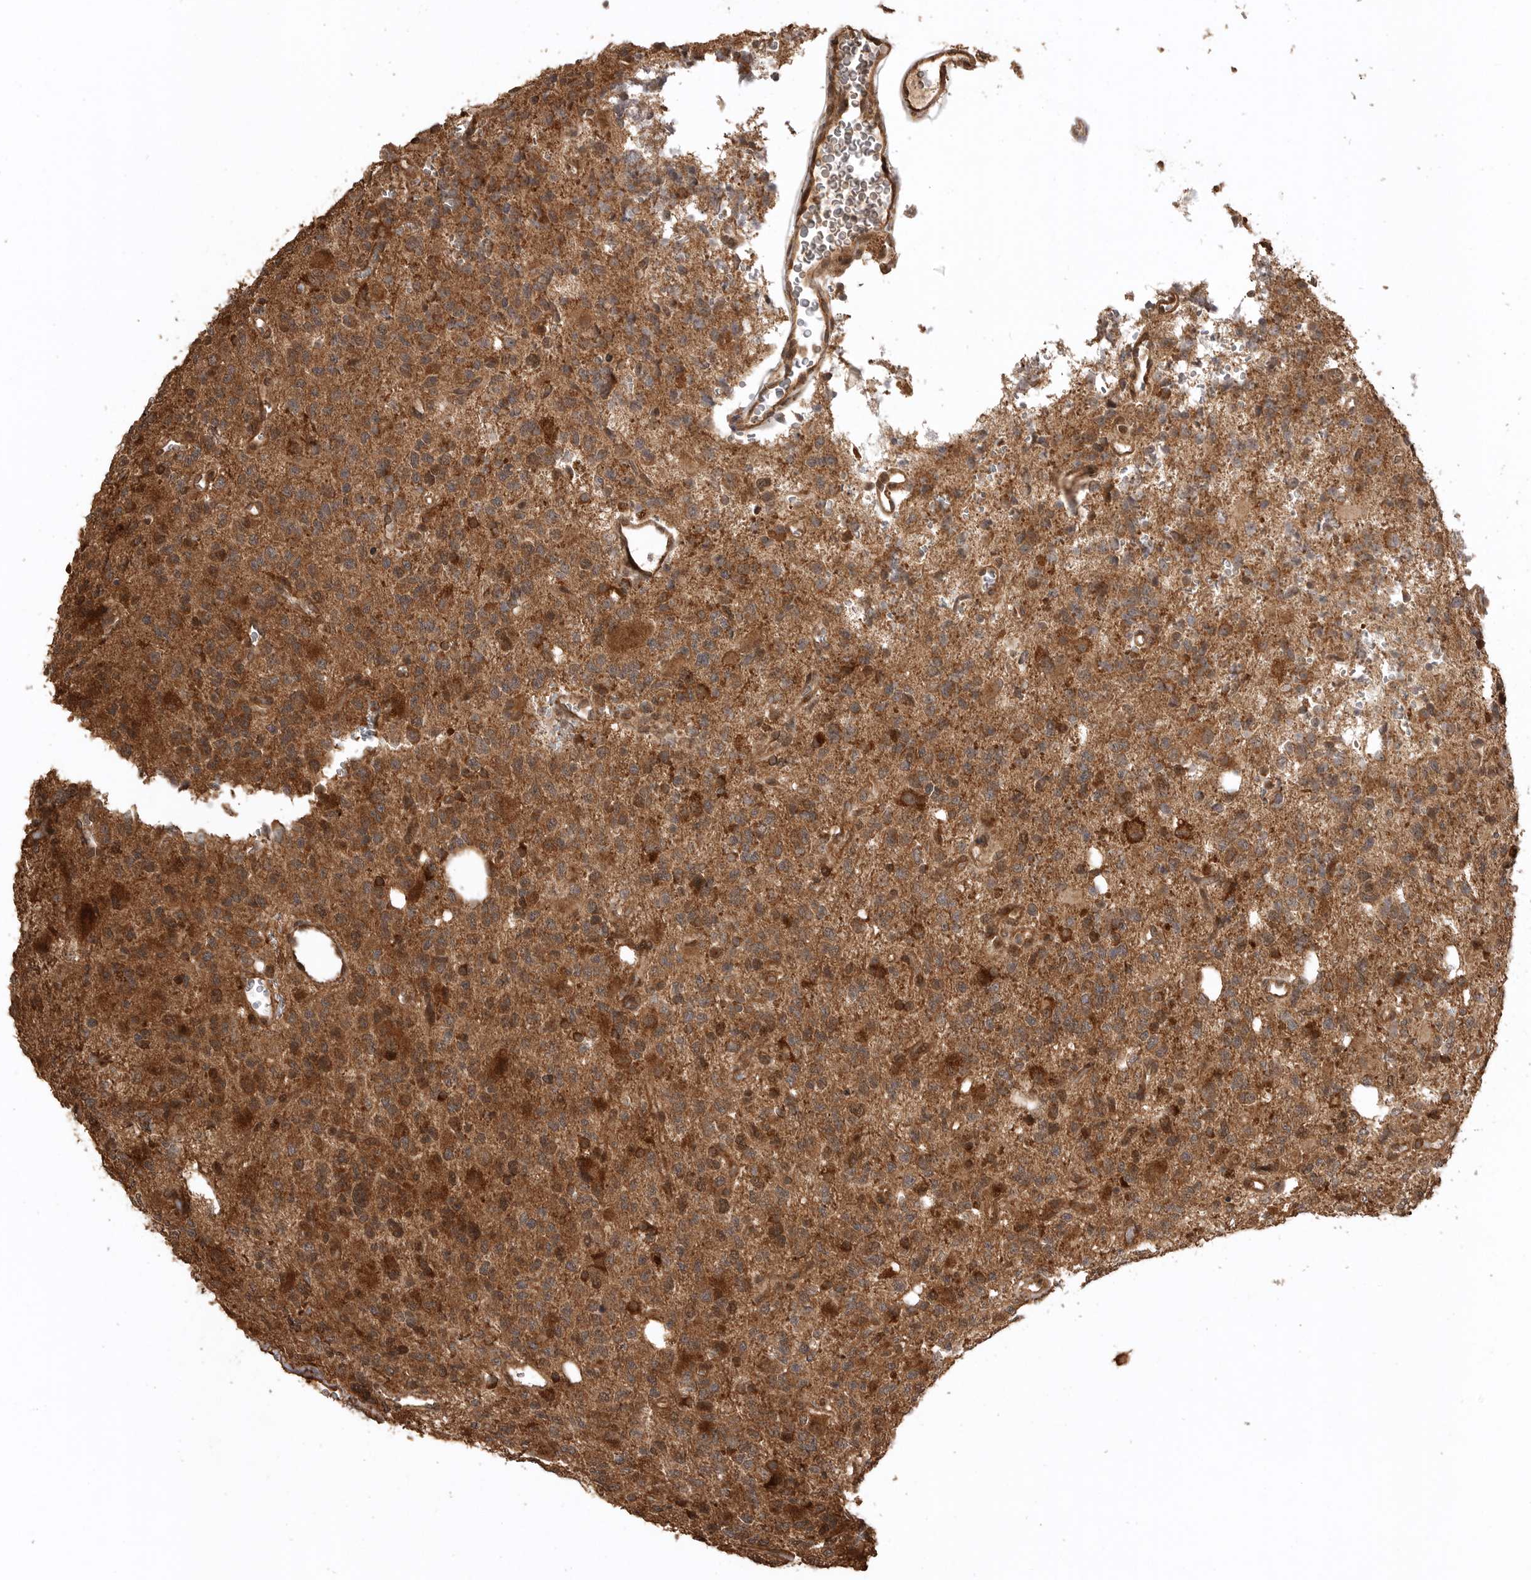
{"staining": {"intensity": "moderate", "quantity": ">75%", "location": "cytoplasmic/membranous"}, "tissue": "glioma", "cell_type": "Tumor cells", "image_type": "cancer", "snomed": [{"axis": "morphology", "description": "Glioma, malignant, High grade"}, {"axis": "topography", "description": "Brain"}], "caption": "Malignant glioma (high-grade) tissue displays moderate cytoplasmic/membranous positivity in about >75% of tumor cells", "gene": "BOC", "patient": {"sex": "female", "age": 62}}